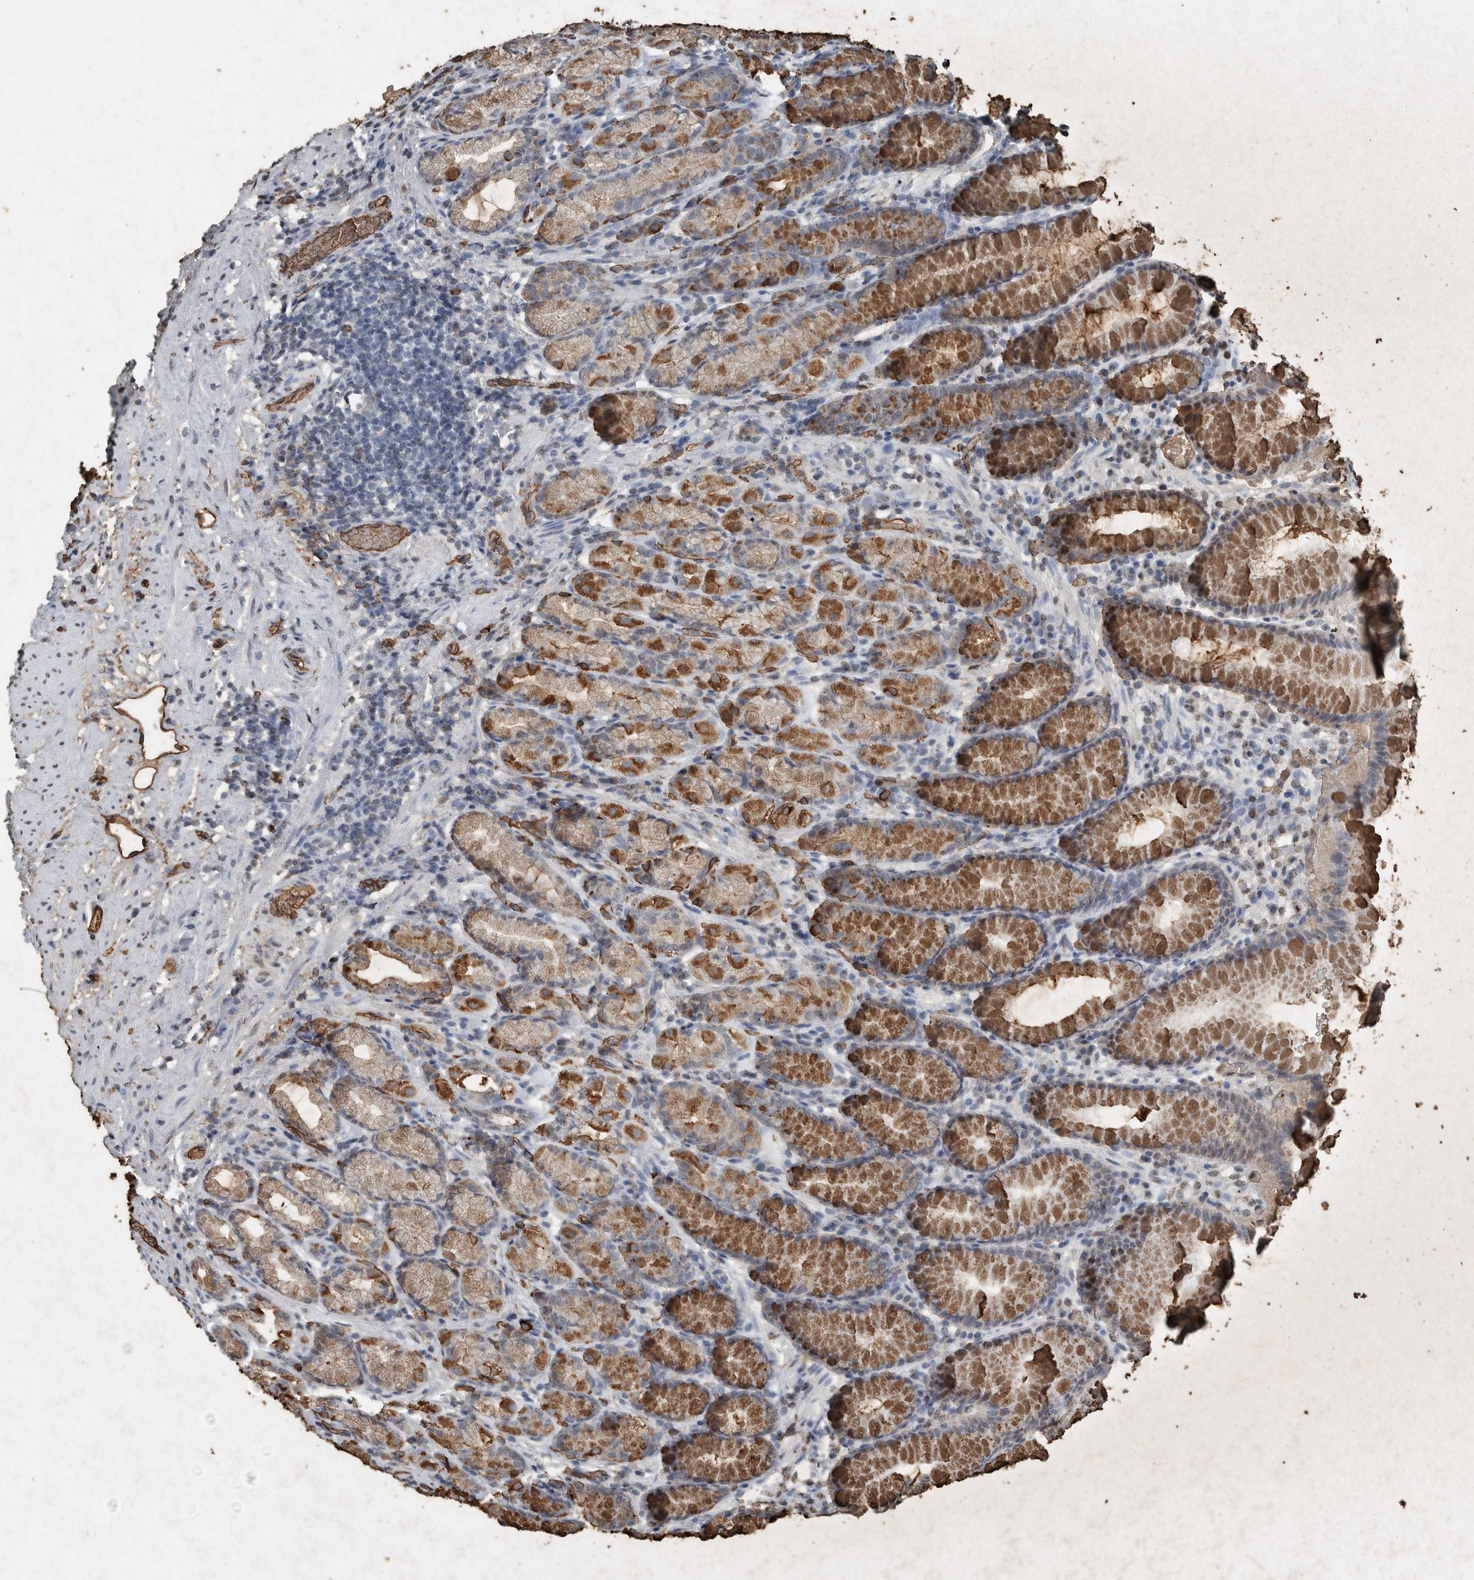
{"staining": {"intensity": "moderate", "quantity": ">75%", "location": "cytoplasmic/membranous"}, "tissue": "stomach", "cell_type": "Glandular cells", "image_type": "normal", "snomed": [{"axis": "morphology", "description": "Normal tissue, NOS"}, {"axis": "topography", "description": "Stomach"}], "caption": "An immunohistochemistry micrograph of normal tissue is shown. Protein staining in brown shows moderate cytoplasmic/membranous positivity in stomach within glandular cells.", "gene": "LBP", "patient": {"sex": "male", "age": 42}}